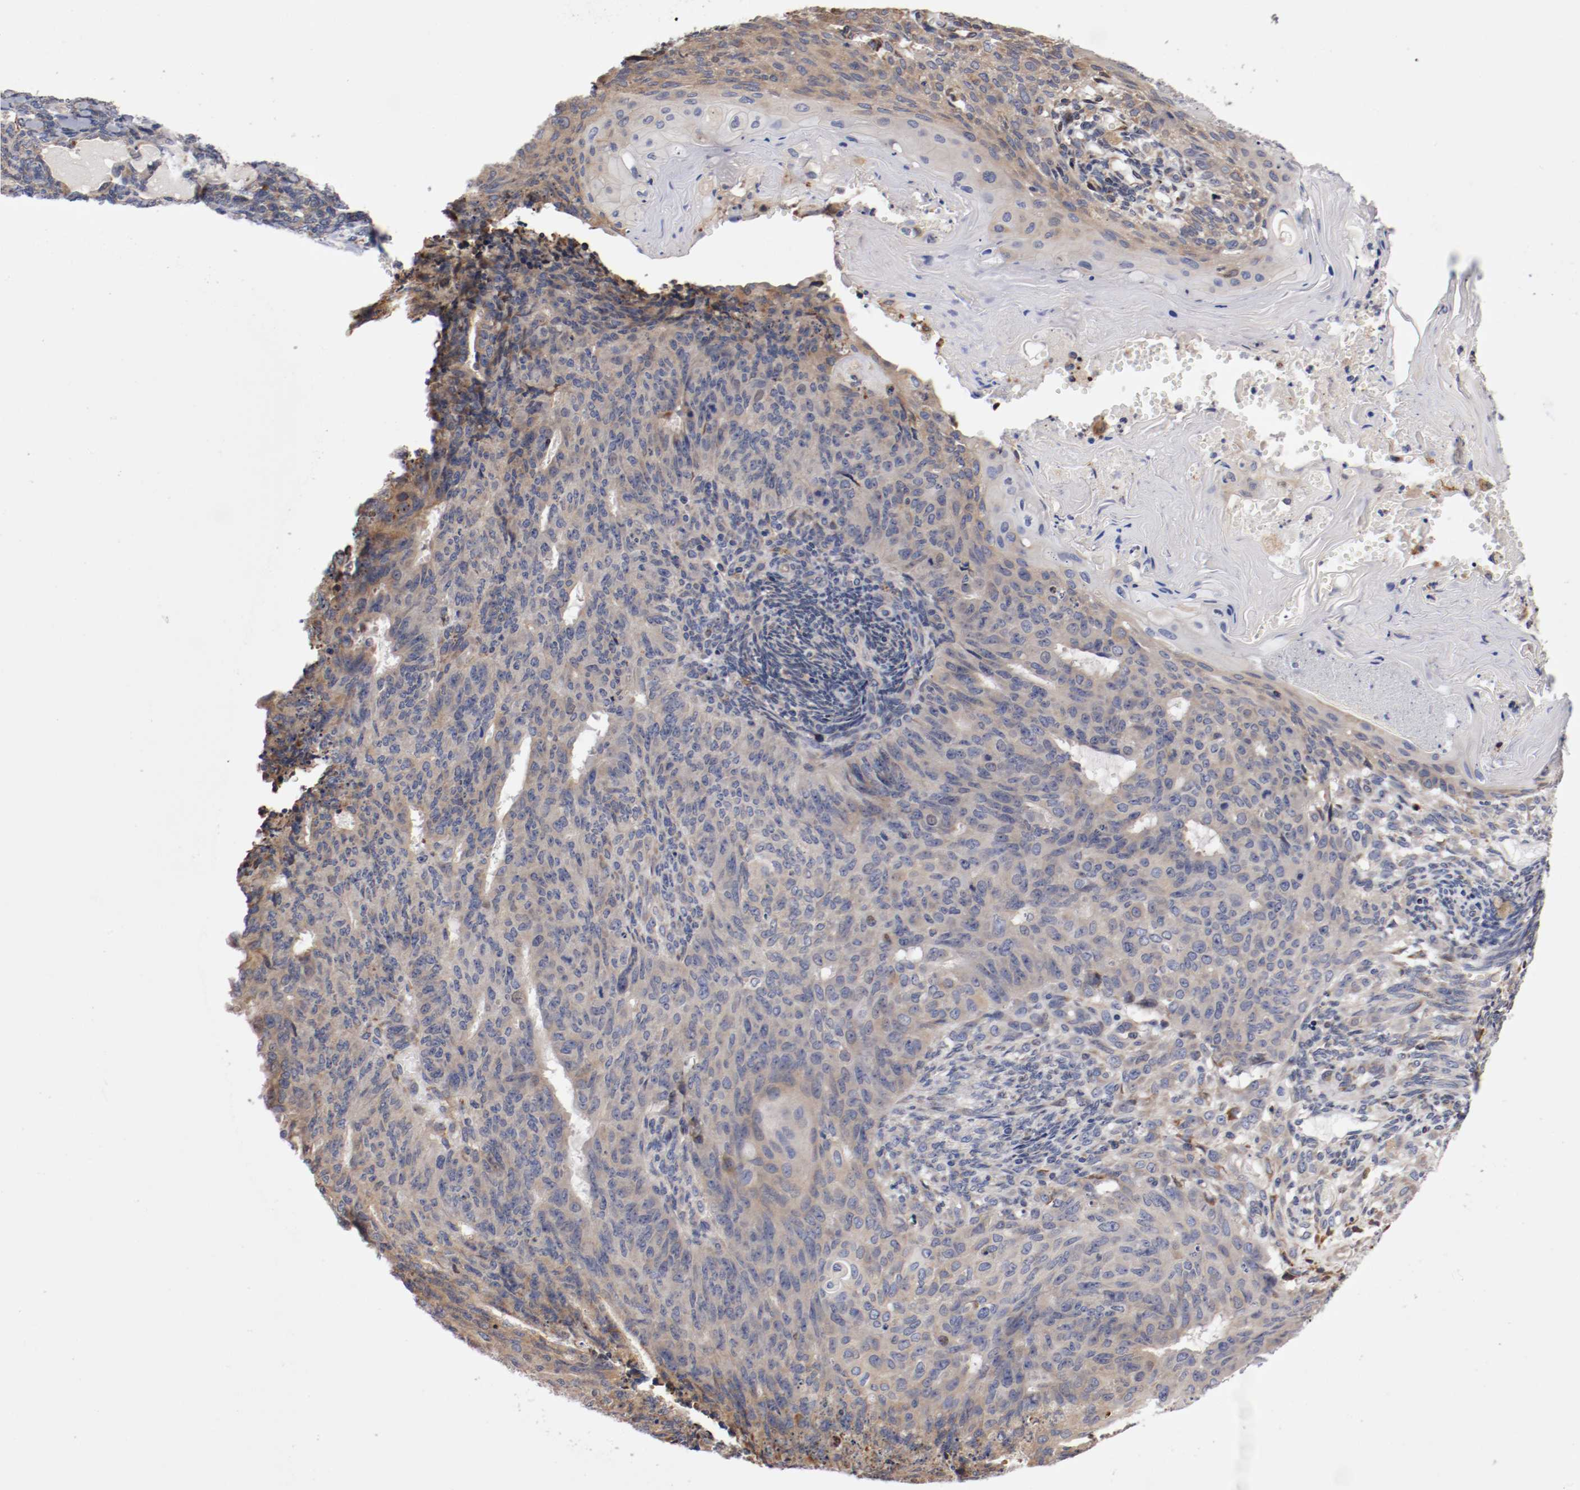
{"staining": {"intensity": "weak", "quantity": ">75%", "location": "cytoplasmic/membranous"}, "tissue": "endometrial cancer", "cell_type": "Tumor cells", "image_type": "cancer", "snomed": [{"axis": "morphology", "description": "Neoplasm, malignant, NOS"}, {"axis": "topography", "description": "Endometrium"}], "caption": "Tumor cells reveal low levels of weak cytoplasmic/membranous expression in approximately >75% of cells in human endometrial cancer (malignant neoplasm). (IHC, brightfield microscopy, high magnification).", "gene": "TNFSF13", "patient": {"sex": "female", "age": 74}}